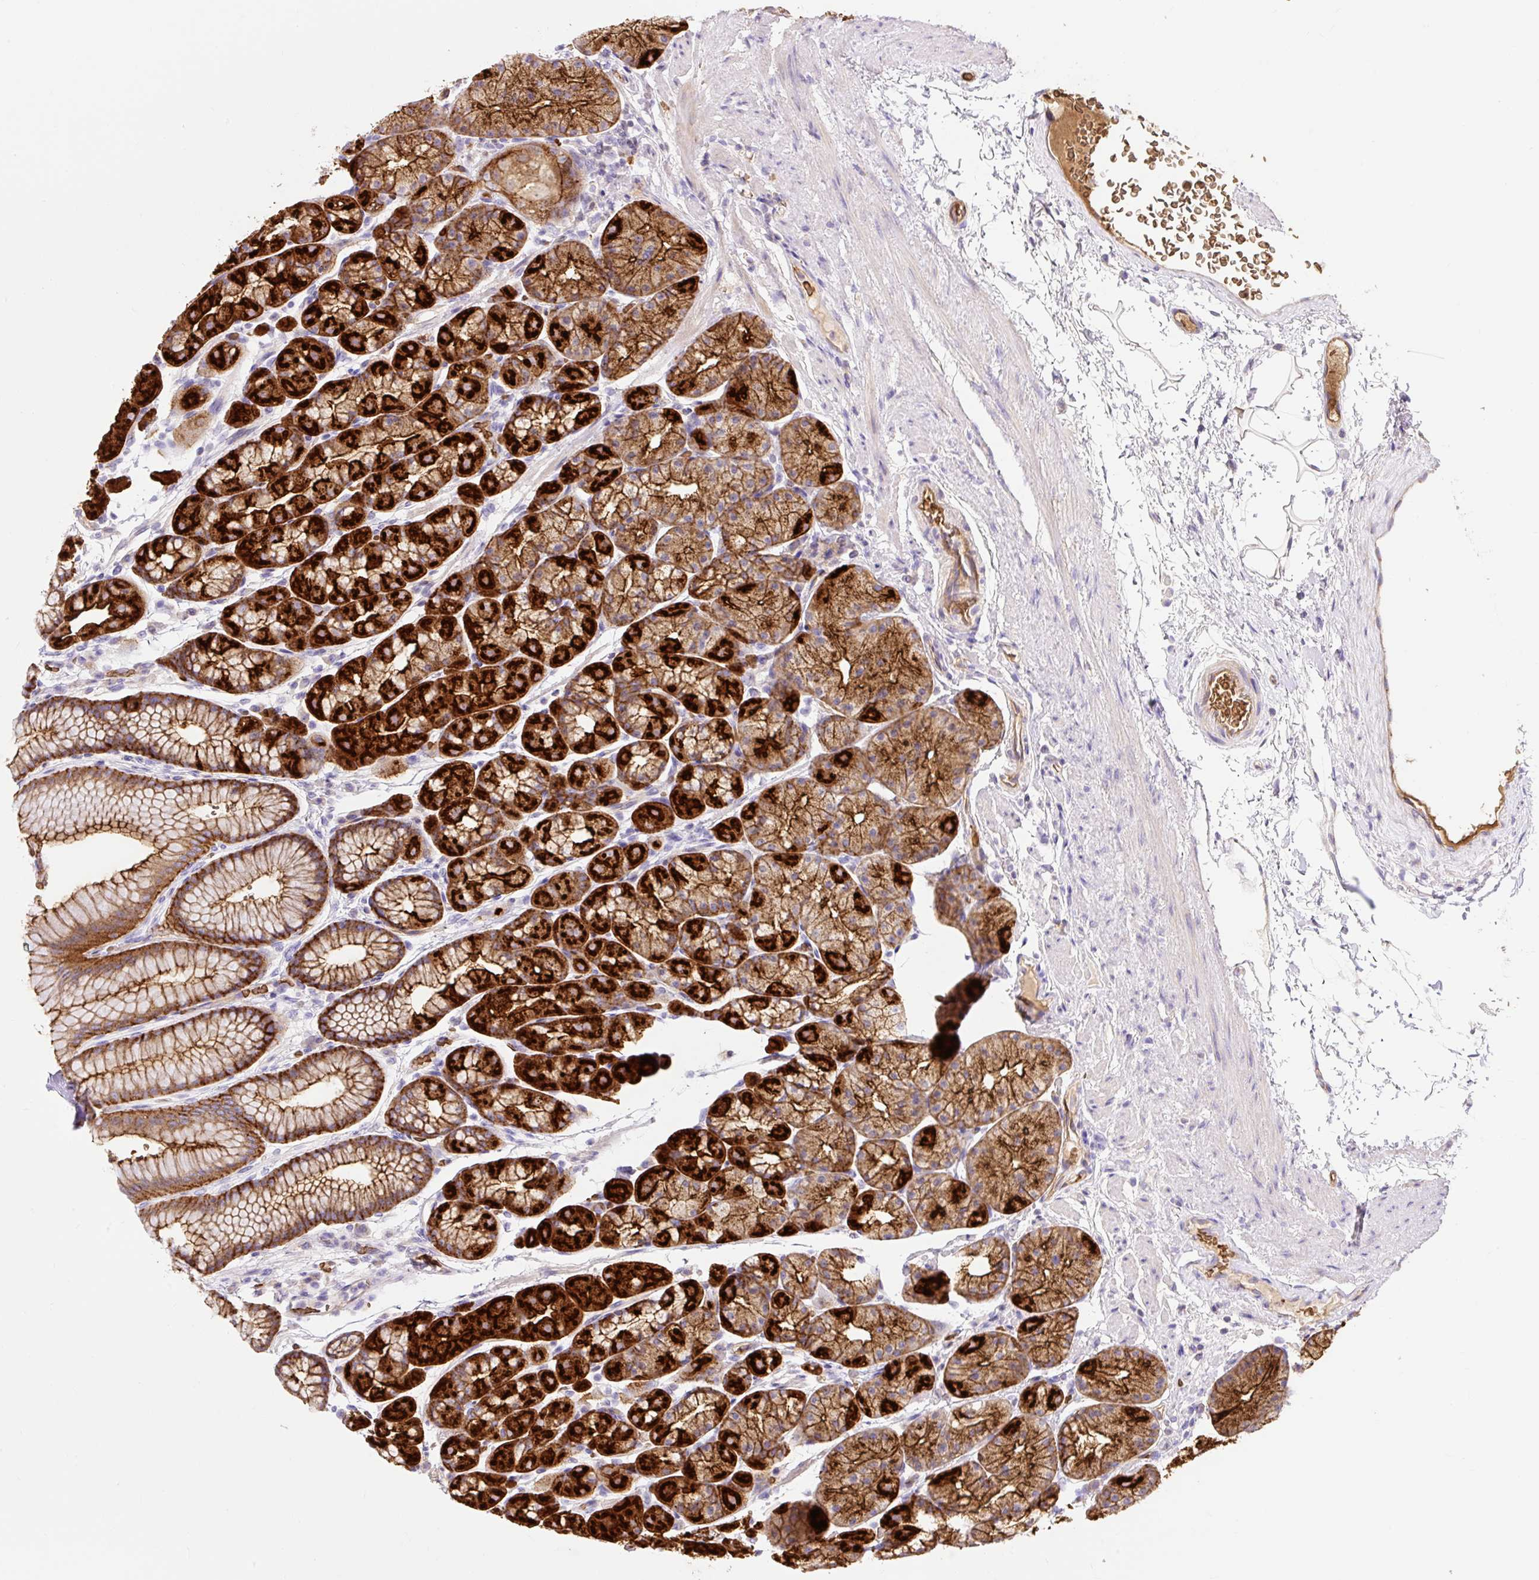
{"staining": {"intensity": "strong", "quantity": ">75%", "location": "cytoplasmic/membranous"}, "tissue": "stomach", "cell_type": "Glandular cells", "image_type": "normal", "snomed": [{"axis": "morphology", "description": "Normal tissue, NOS"}, {"axis": "topography", "description": "Stomach, lower"}], "caption": "A high amount of strong cytoplasmic/membranous expression is seen in approximately >75% of glandular cells in unremarkable stomach. The staining is performed using DAB brown chromogen to label protein expression. The nuclei are counter-stained blue using hematoxylin.", "gene": "HIP1R", "patient": {"sex": "male", "age": 67}}